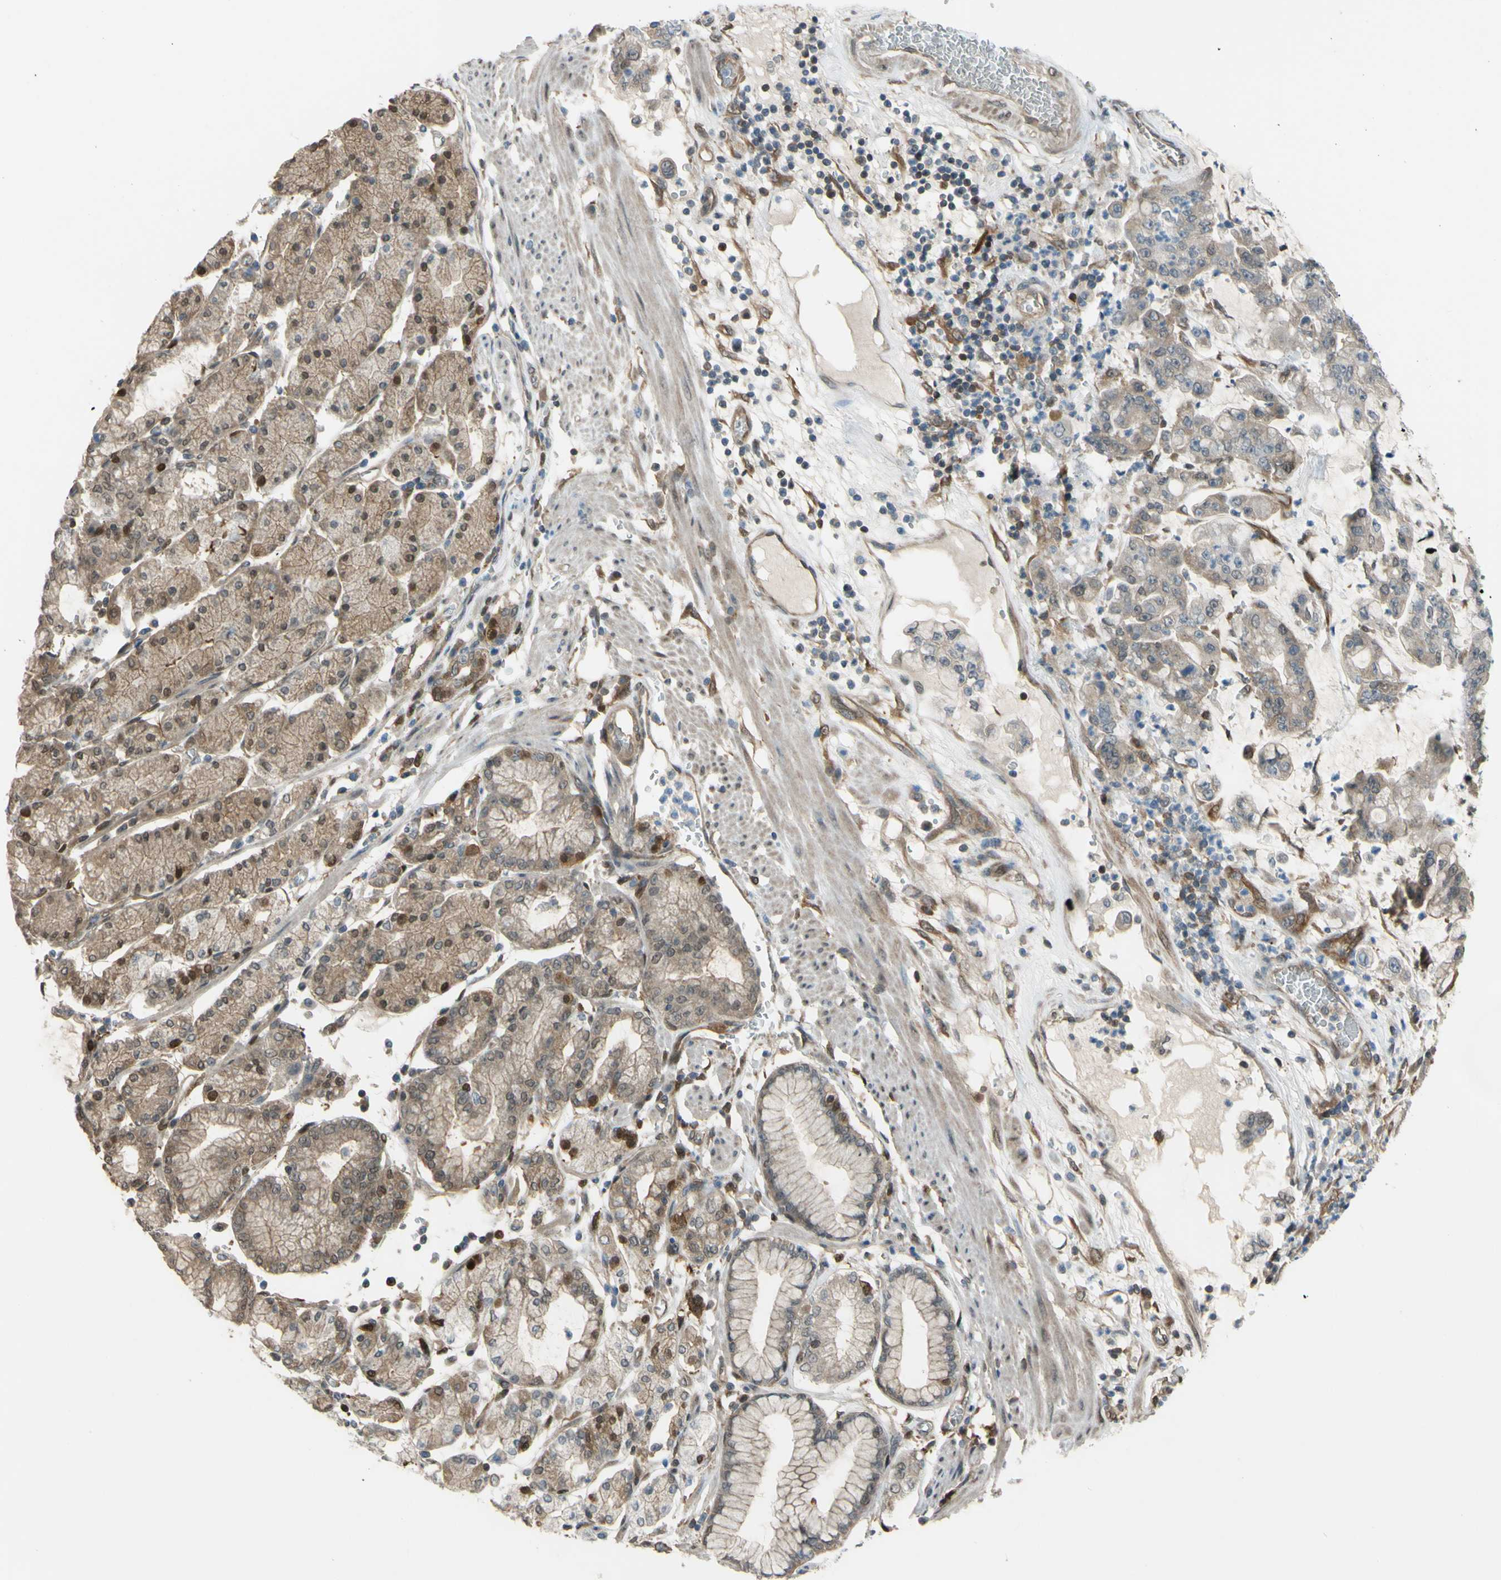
{"staining": {"intensity": "weak", "quantity": ">75%", "location": "cytoplasmic/membranous"}, "tissue": "stomach cancer", "cell_type": "Tumor cells", "image_type": "cancer", "snomed": [{"axis": "morphology", "description": "Normal tissue, NOS"}, {"axis": "morphology", "description": "Adenocarcinoma, NOS"}, {"axis": "topography", "description": "Stomach, upper"}, {"axis": "topography", "description": "Stomach"}], "caption": "DAB immunohistochemical staining of human stomach cancer displays weak cytoplasmic/membranous protein positivity in about >75% of tumor cells.", "gene": "YWHAQ", "patient": {"sex": "male", "age": 76}}